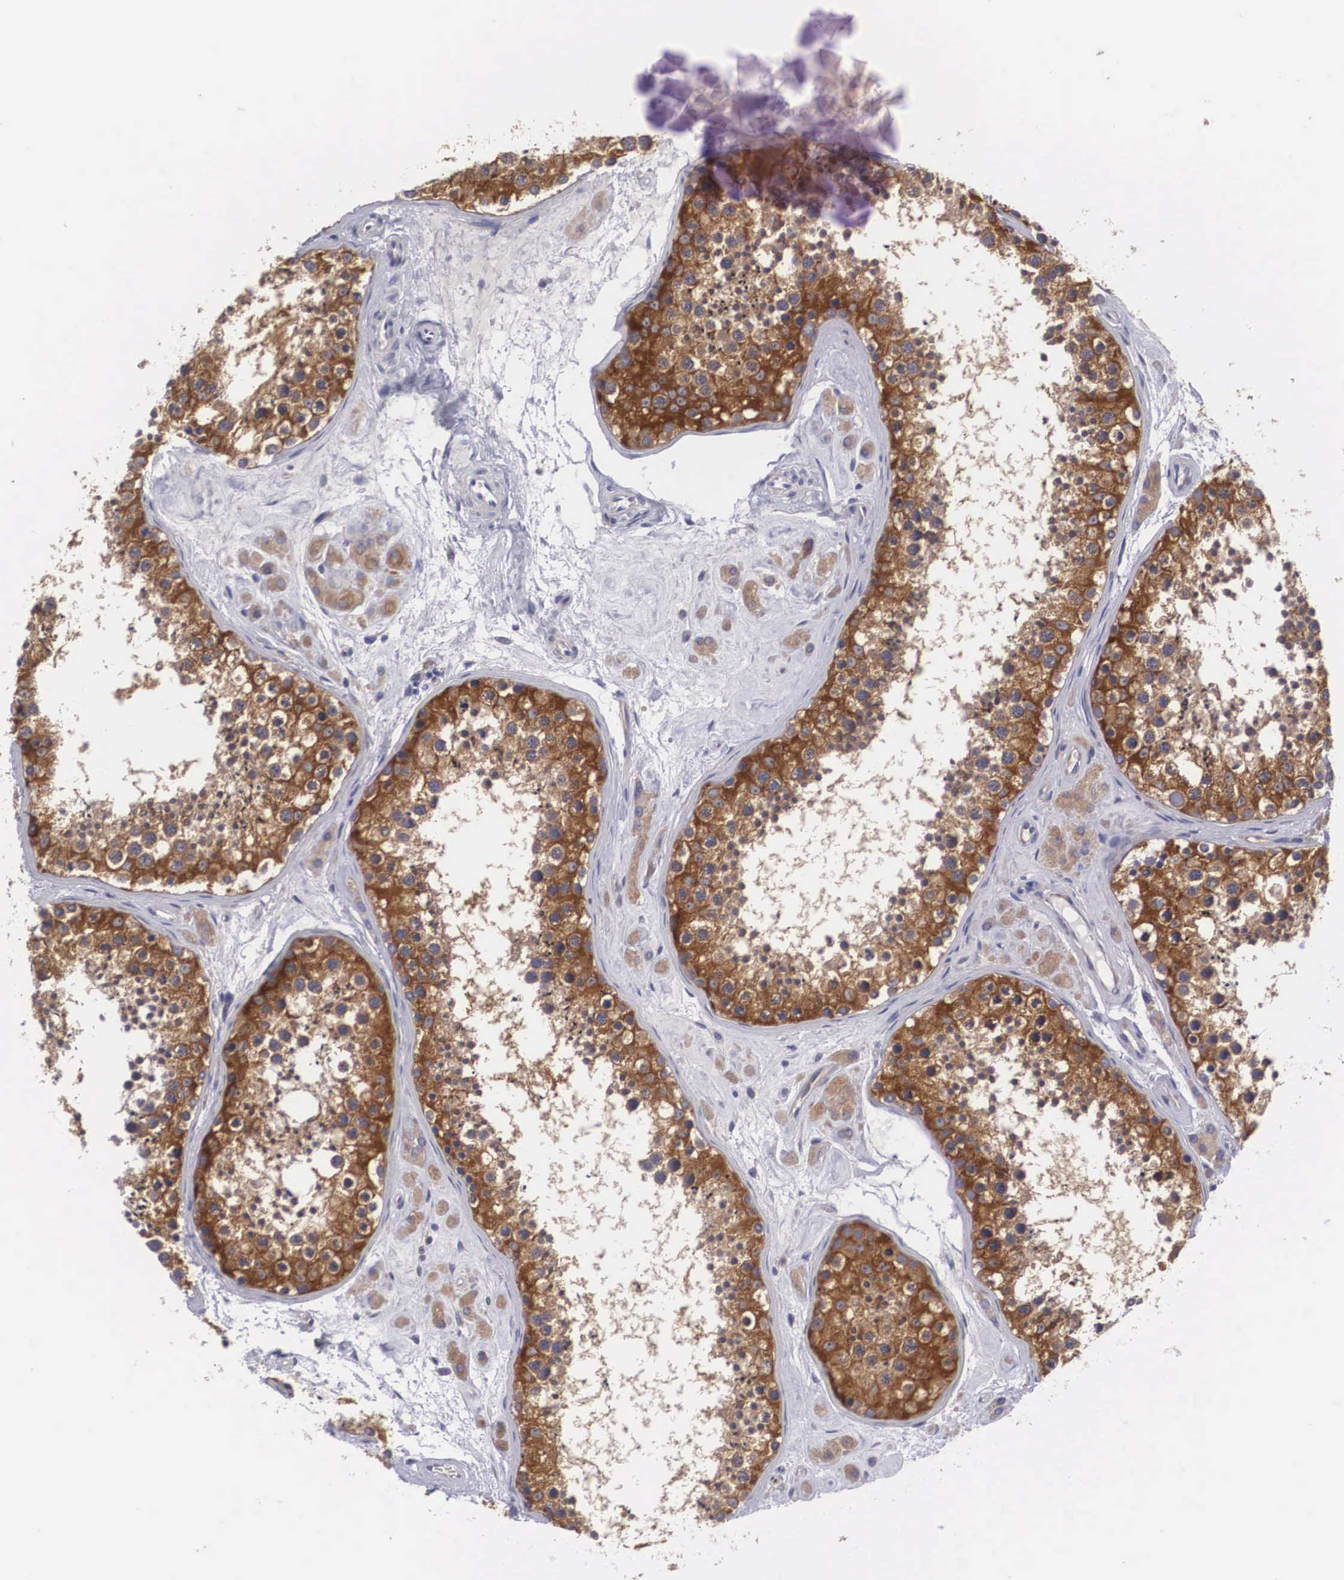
{"staining": {"intensity": "strong", "quantity": ">75%", "location": "cytoplasmic/membranous"}, "tissue": "testis", "cell_type": "Cells in seminiferous ducts", "image_type": "normal", "snomed": [{"axis": "morphology", "description": "Normal tissue, NOS"}, {"axis": "topography", "description": "Testis"}], "caption": "Immunohistochemical staining of unremarkable testis shows strong cytoplasmic/membranous protein staining in approximately >75% of cells in seminiferous ducts. The staining was performed using DAB (3,3'-diaminobenzidine), with brown indicating positive protein expression. Nuclei are stained blue with hematoxylin.", "gene": "GRIPAP1", "patient": {"sex": "male", "age": 38}}